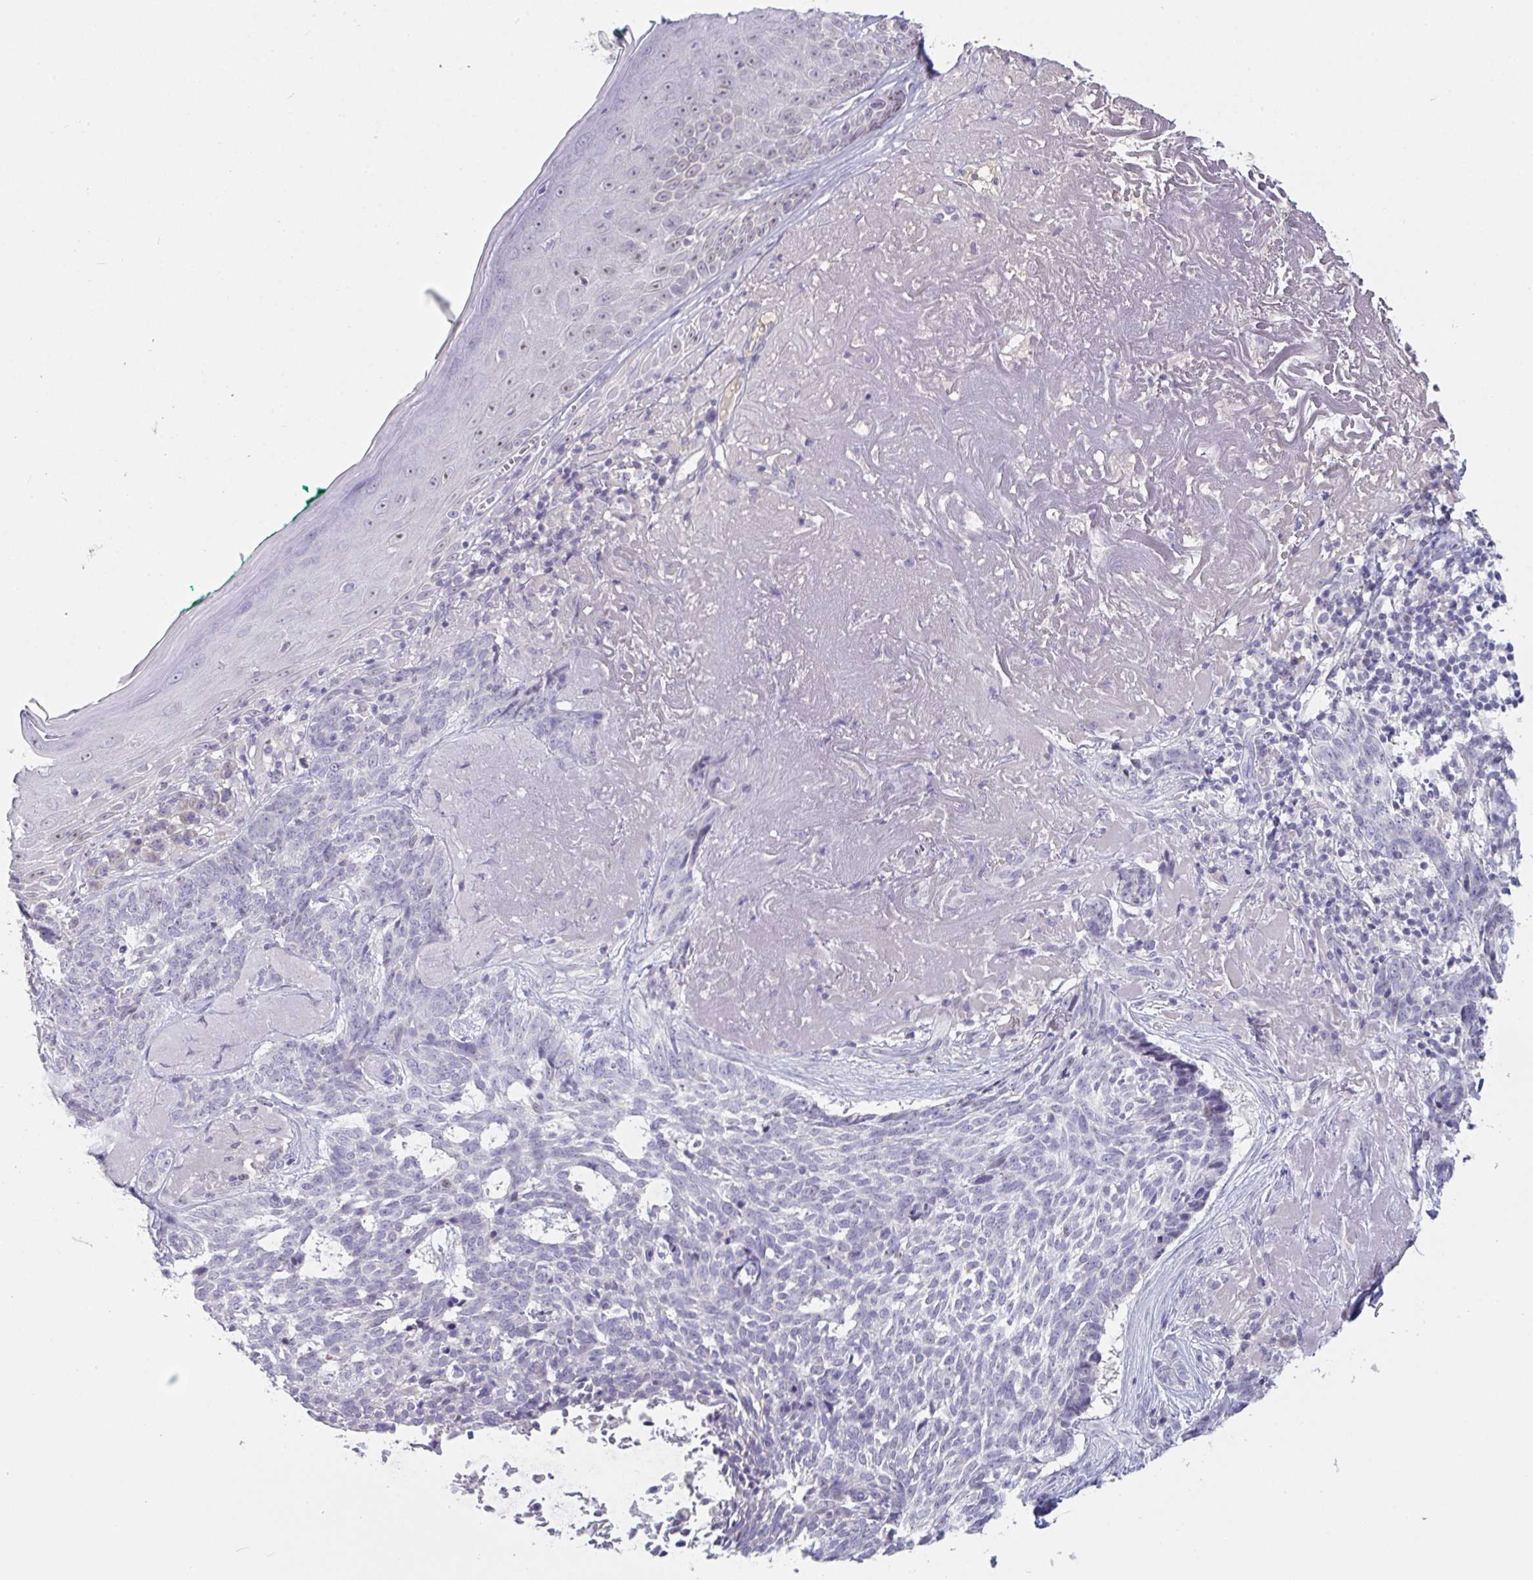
{"staining": {"intensity": "negative", "quantity": "none", "location": "none"}, "tissue": "skin cancer", "cell_type": "Tumor cells", "image_type": "cancer", "snomed": [{"axis": "morphology", "description": "Basal cell carcinoma"}, {"axis": "topography", "description": "Skin"}, {"axis": "topography", "description": "Skin of face"}], "caption": "Immunohistochemical staining of human skin cancer demonstrates no significant positivity in tumor cells.", "gene": "MYC", "patient": {"sex": "female", "age": 95}}